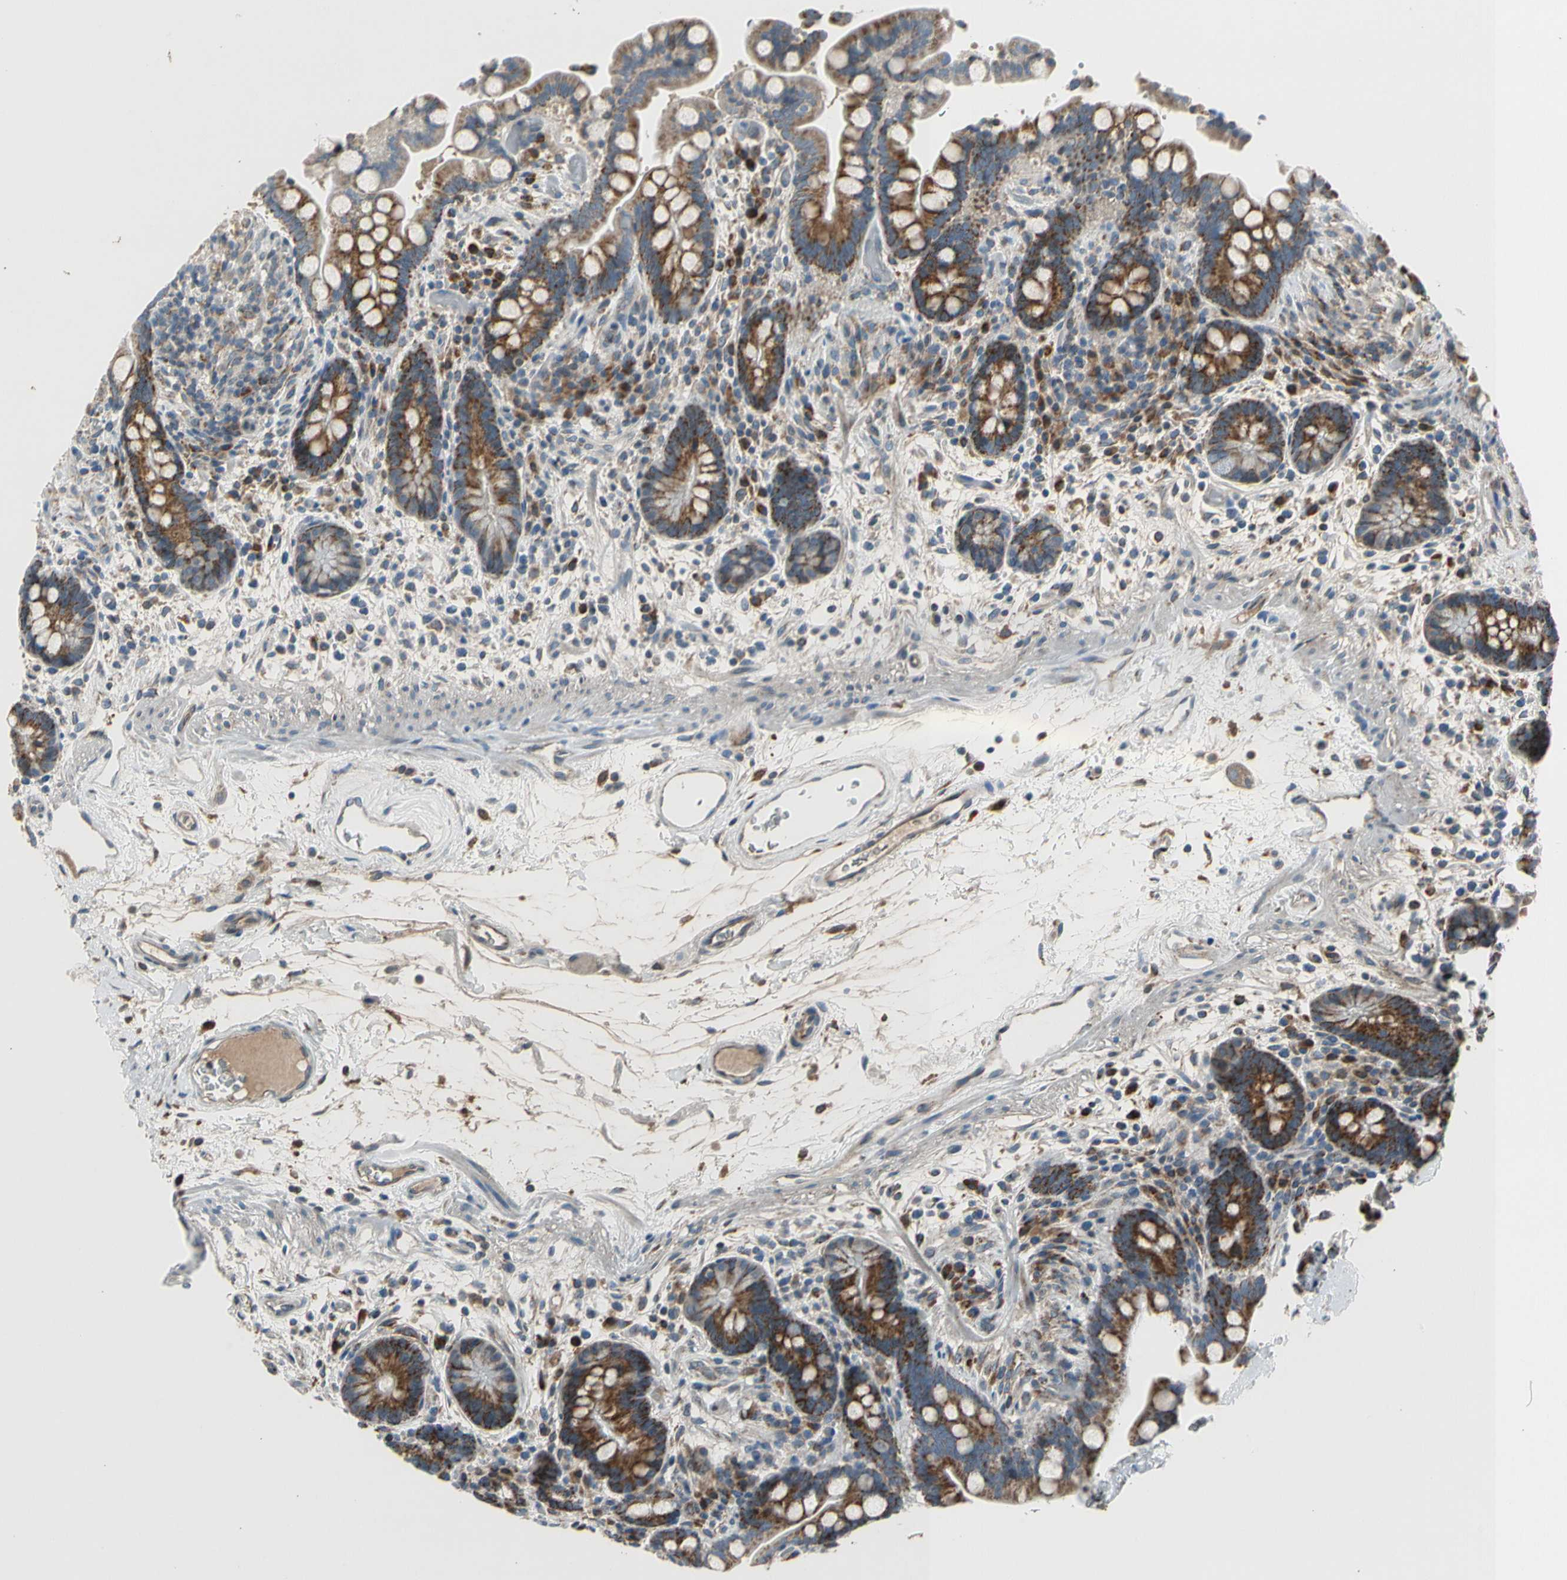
{"staining": {"intensity": "weak", "quantity": ">75%", "location": "cytoplasmic/membranous"}, "tissue": "colon", "cell_type": "Endothelial cells", "image_type": "normal", "snomed": [{"axis": "morphology", "description": "Normal tissue, NOS"}, {"axis": "topography", "description": "Colon"}], "caption": "Immunohistochemistry (IHC) of unremarkable human colon reveals low levels of weak cytoplasmic/membranous positivity in approximately >75% of endothelial cells.", "gene": "NPHP3", "patient": {"sex": "male", "age": 73}}